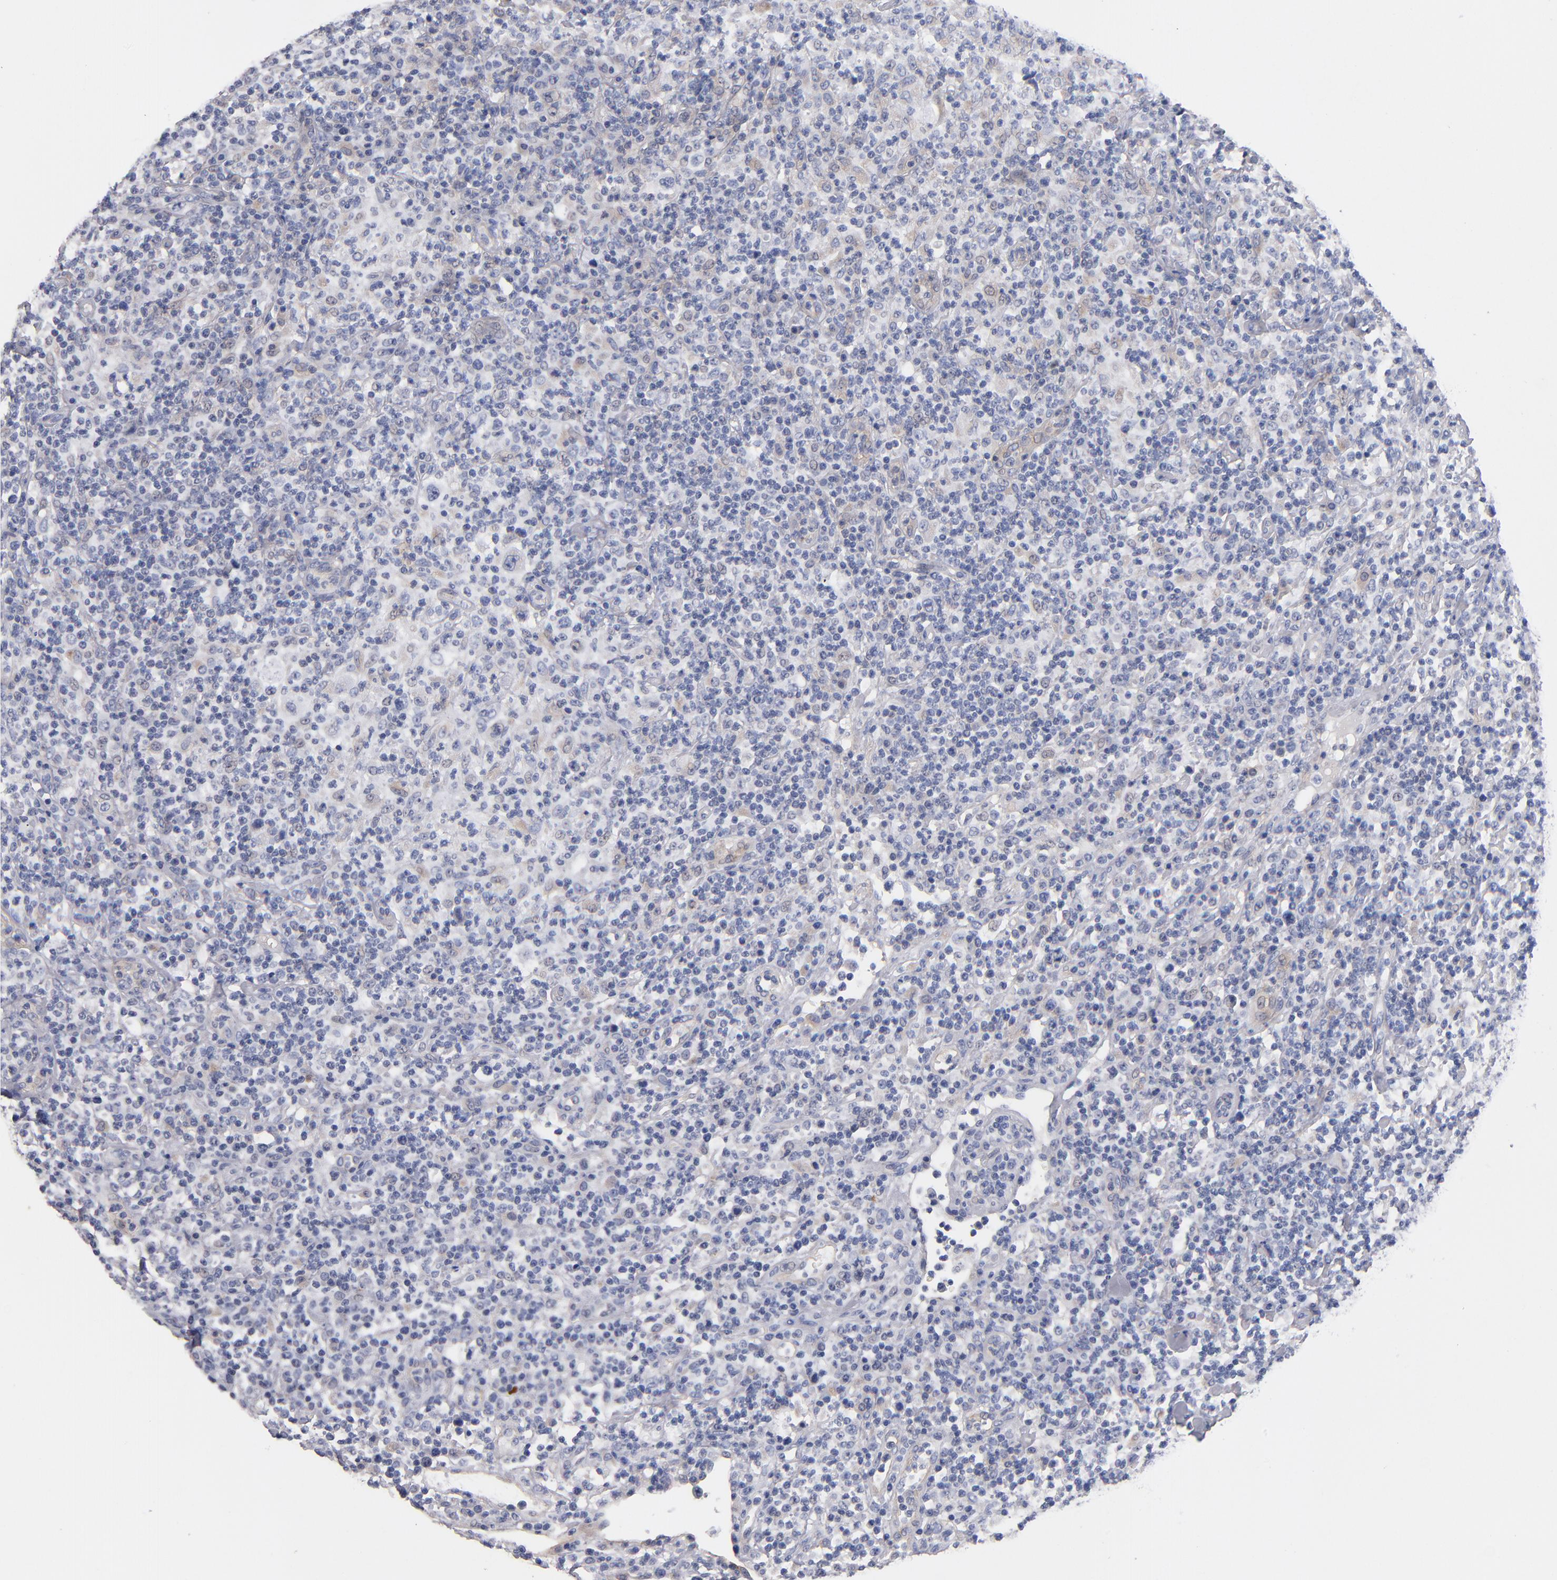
{"staining": {"intensity": "negative", "quantity": "none", "location": "none"}, "tissue": "lymphoma", "cell_type": "Tumor cells", "image_type": "cancer", "snomed": [{"axis": "morphology", "description": "Hodgkin's disease, NOS"}, {"axis": "topography", "description": "Lymph node"}], "caption": "Lymphoma was stained to show a protein in brown. There is no significant expression in tumor cells. (Stains: DAB (3,3'-diaminobenzidine) immunohistochemistry (IHC) with hematoxylin counter stain, Microscopy: brightfield microscopy at high magnification).", "gene": "PLSCR4", "patient": {"sex": "male", "age": 65}}